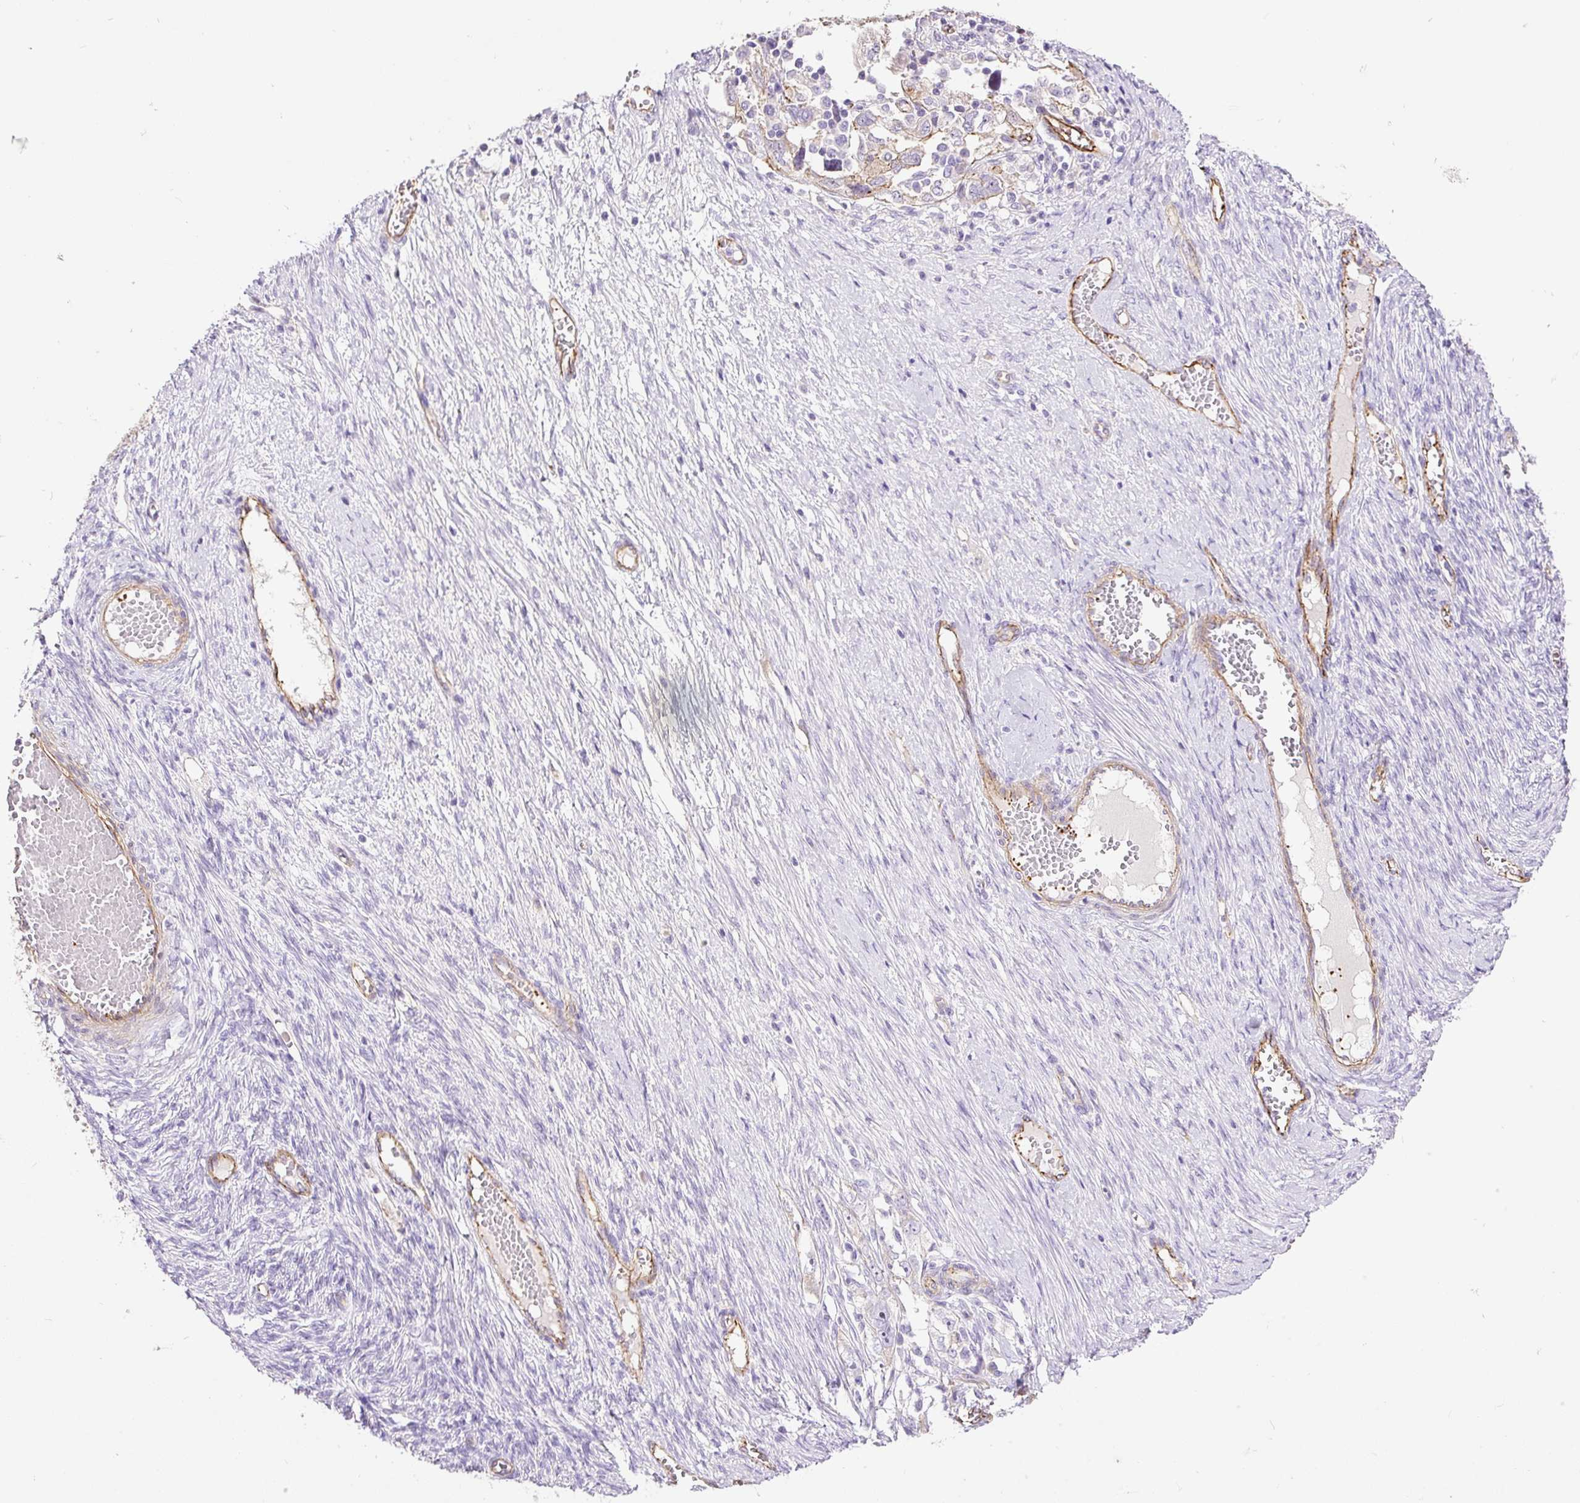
{"staining": {"intensity": "negative", "quantity": "none", "location": "none"}, "tissue": "ovarian cancer", "cell_type": "Tumor cells", "image_type": "cancer", "snomed": [{"axis": "morphology", "description": "Carcinoma, NOS"}, {"axis": "morphology", "description": "Cystadenocarcinoma, serous, NOS"}, {"axis": "topography", "description": "Ovary"}], "caption": "Ovarian cancer was stained to show a protein in brown. There is no significant positivity in tumor cells.", "gene": "MAGEB16", "patient": {"sex": "female", "age": 69}}